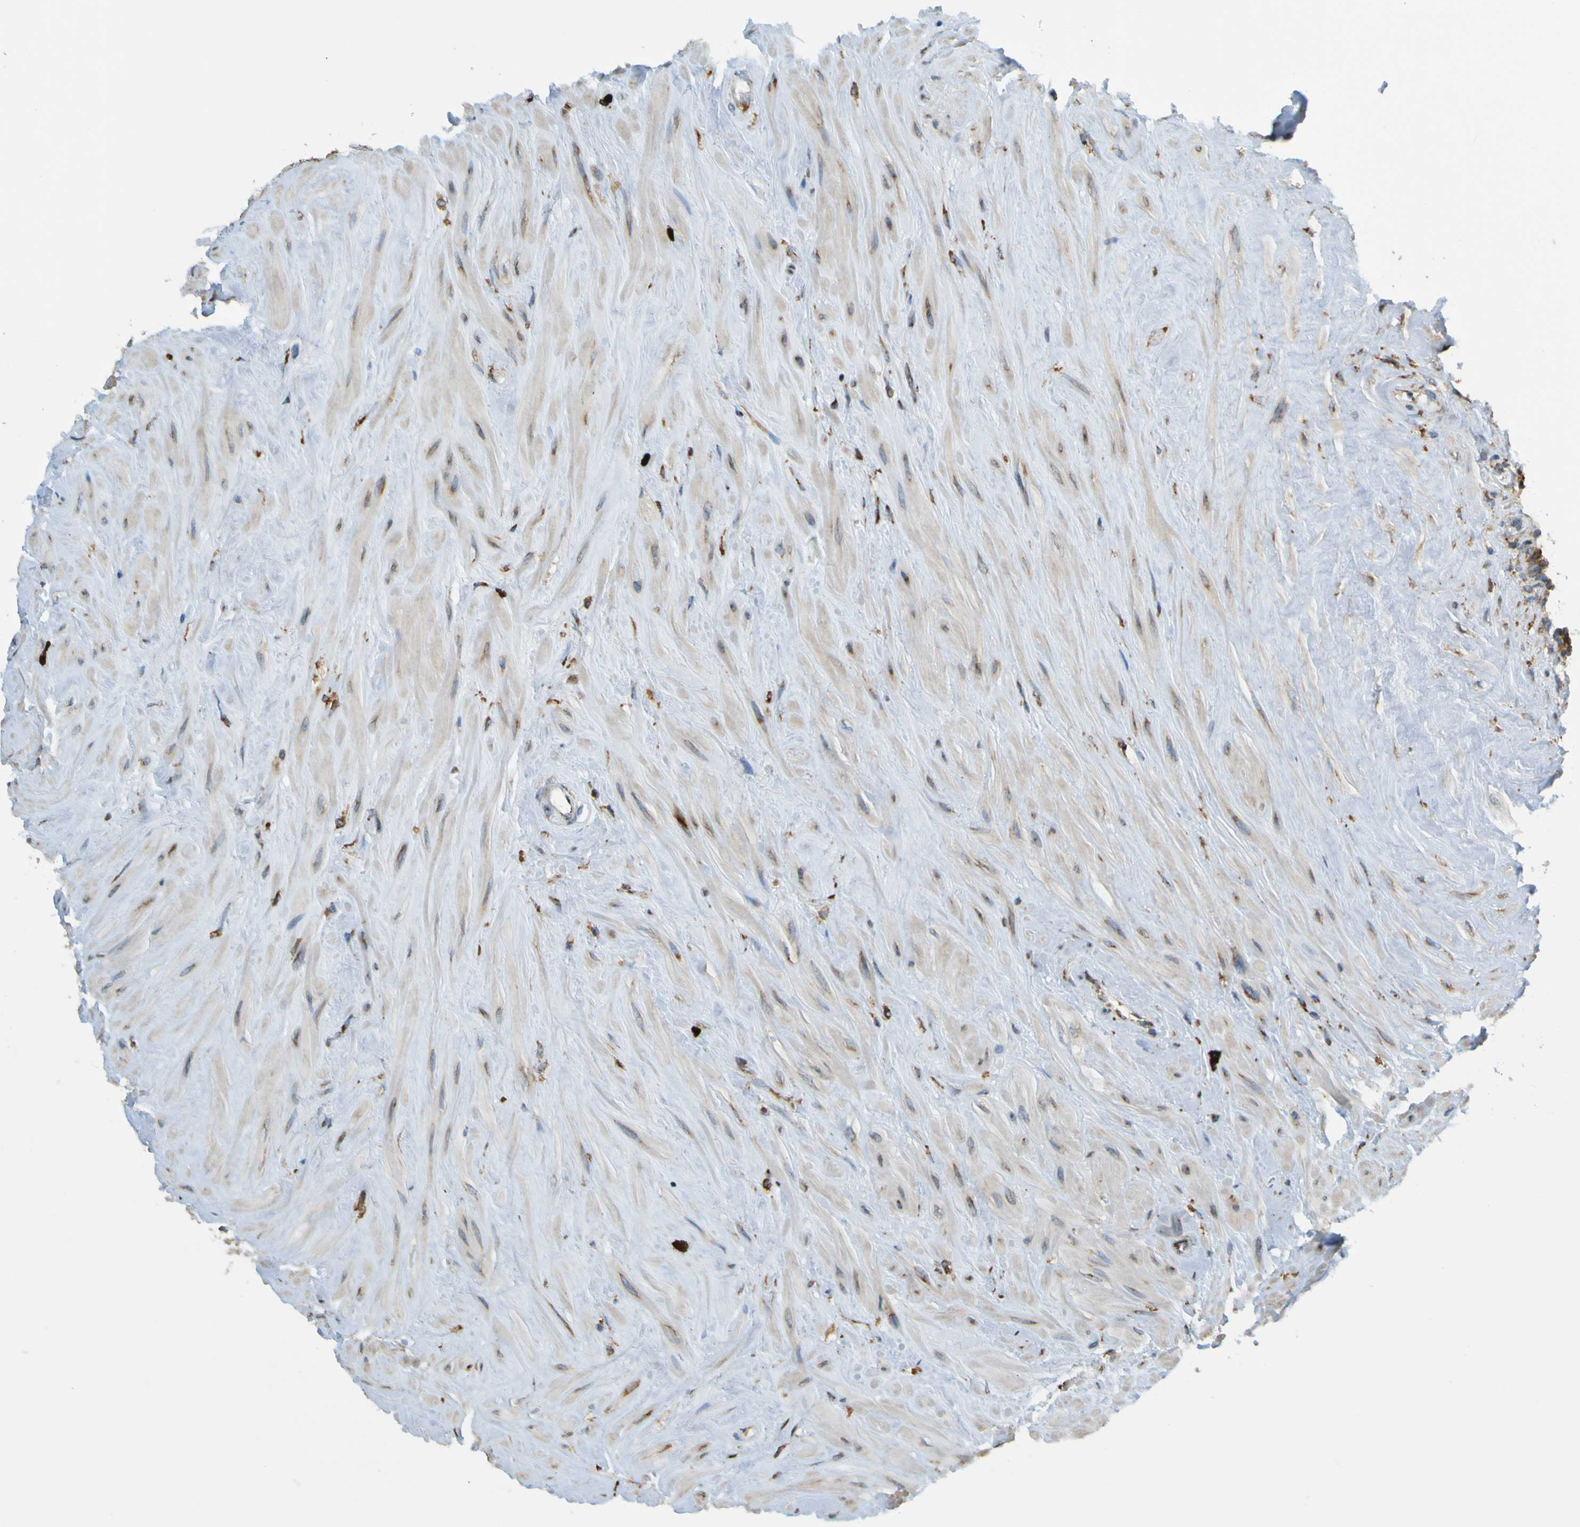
{"staining": {"intensity": "moderate", "quantity": ">75%", "location": "cytoplasmic/membranous"}, "tissue": "seminal vesicle", "cell_type": "Glandular cells", "image_type": "normal", "snomed": [{"axis": "morphology", "description": "Normal tissue, NOS"}, {"axis": "topography", "description": "Seminal veicle"}], "caption": "Immunohistochemical staining of normal seminal vesicle reveals medium levels of moderate cytoplasmic/membranous expression in approximately >75% of glandular cells. (Stains: DAB (3,3'-diaminobenzidine) in brown, nuclei in blue, Microscopy: brightfield microscopy at high magnification).", "gene": "SSR1", "patient": {"sex": "male", "age": 63}}